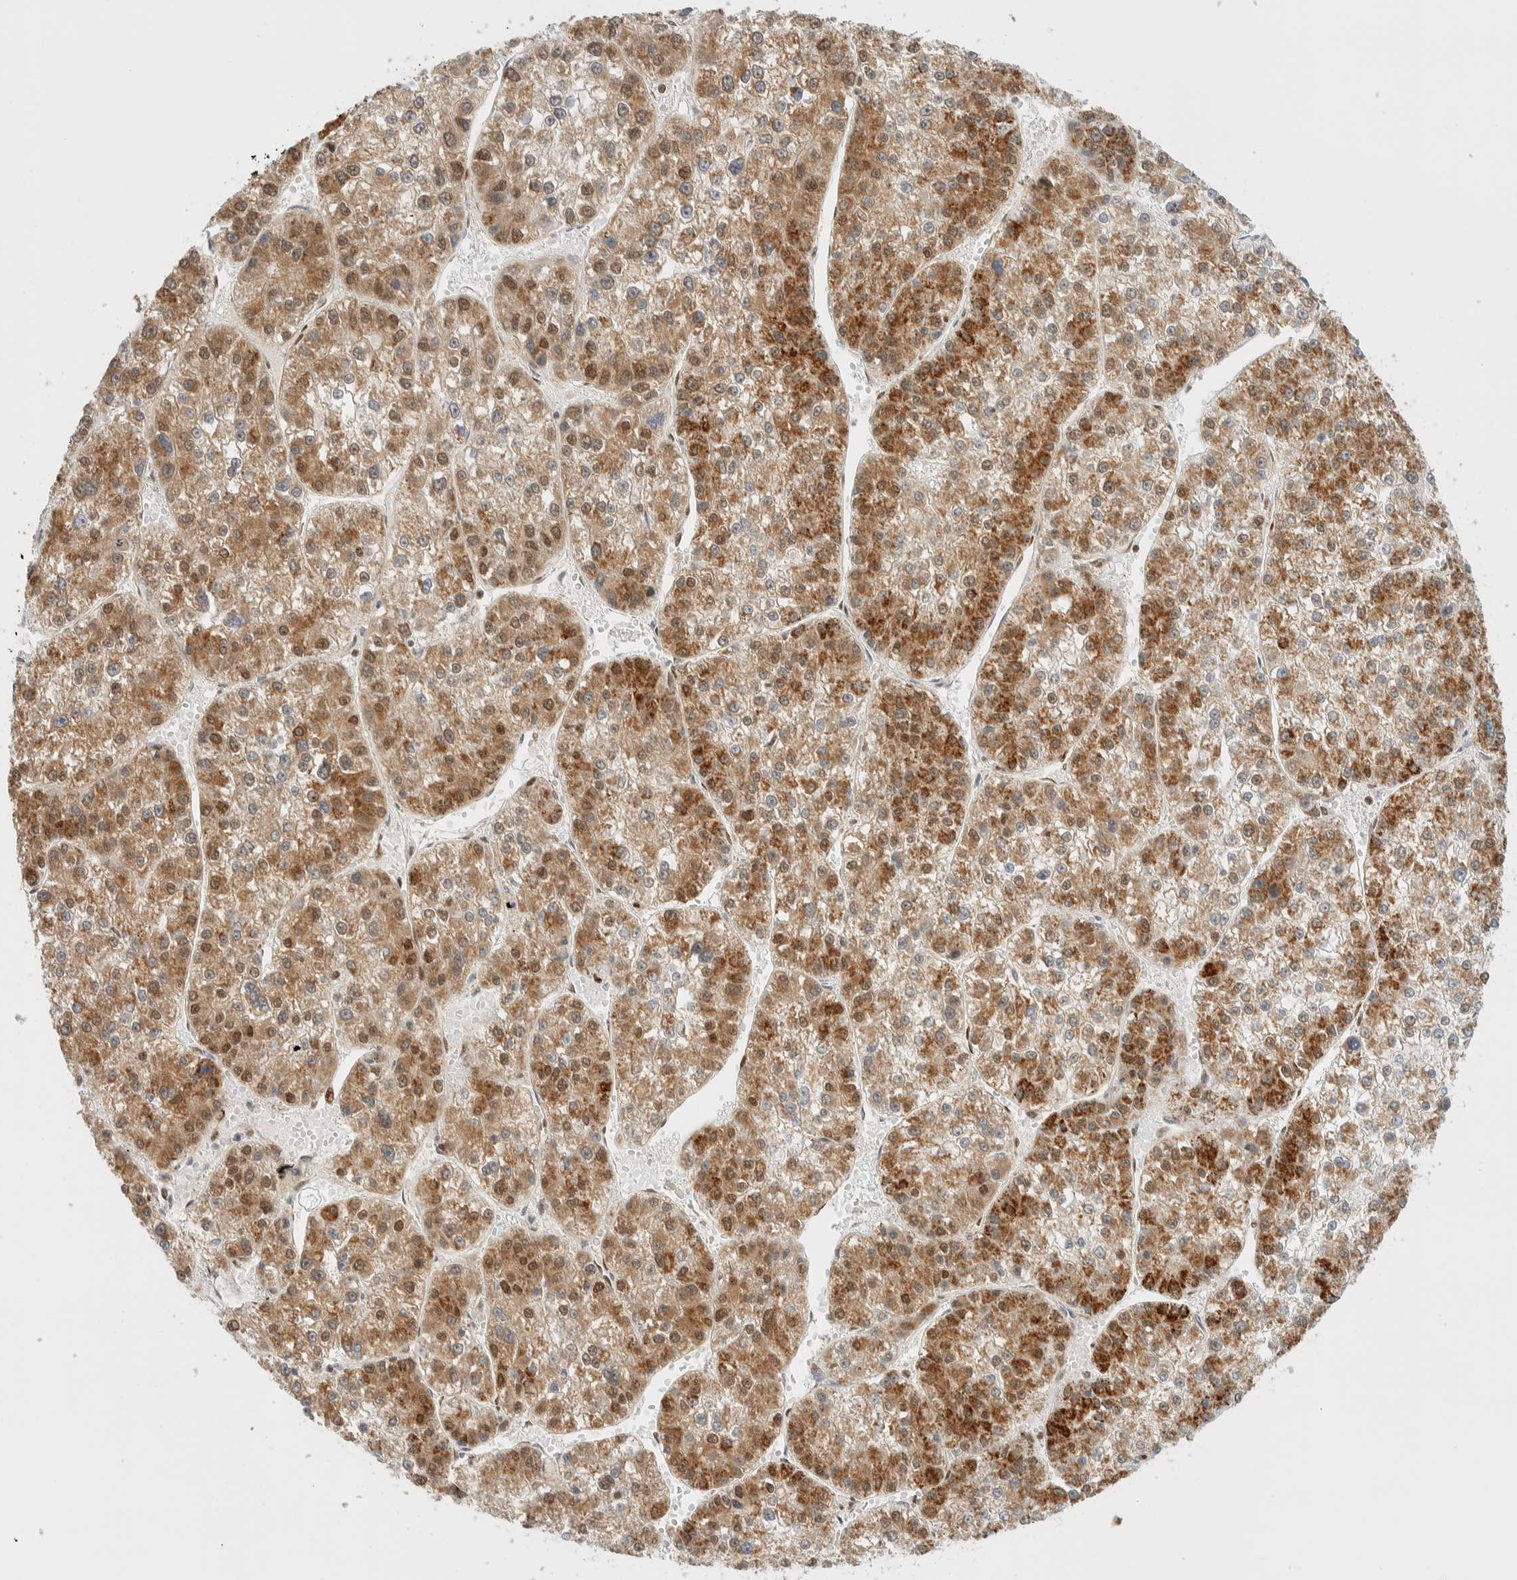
{"staining": {"intensity": "strong", "quantity": ">75%", "location": "cytoplasmic/membranous"}, "tissue": "liver cancer", "cell_type": "Tumor cells", "image_type": "cancer", "snomed": [{"axis": "morphology", "description": "Carcinoma, Hepatocellular, NOS"}, {"axis": "topography", "description": "Liver"}], "caption": "This is an image of IHC staining of liver cancer (hepatocellular carcinoma), which shows strong staining in the cytoplasmic/membranous of tumor cells.", "gene": "TSPAN32", "patient": {"sex": "female", "age": 73}}